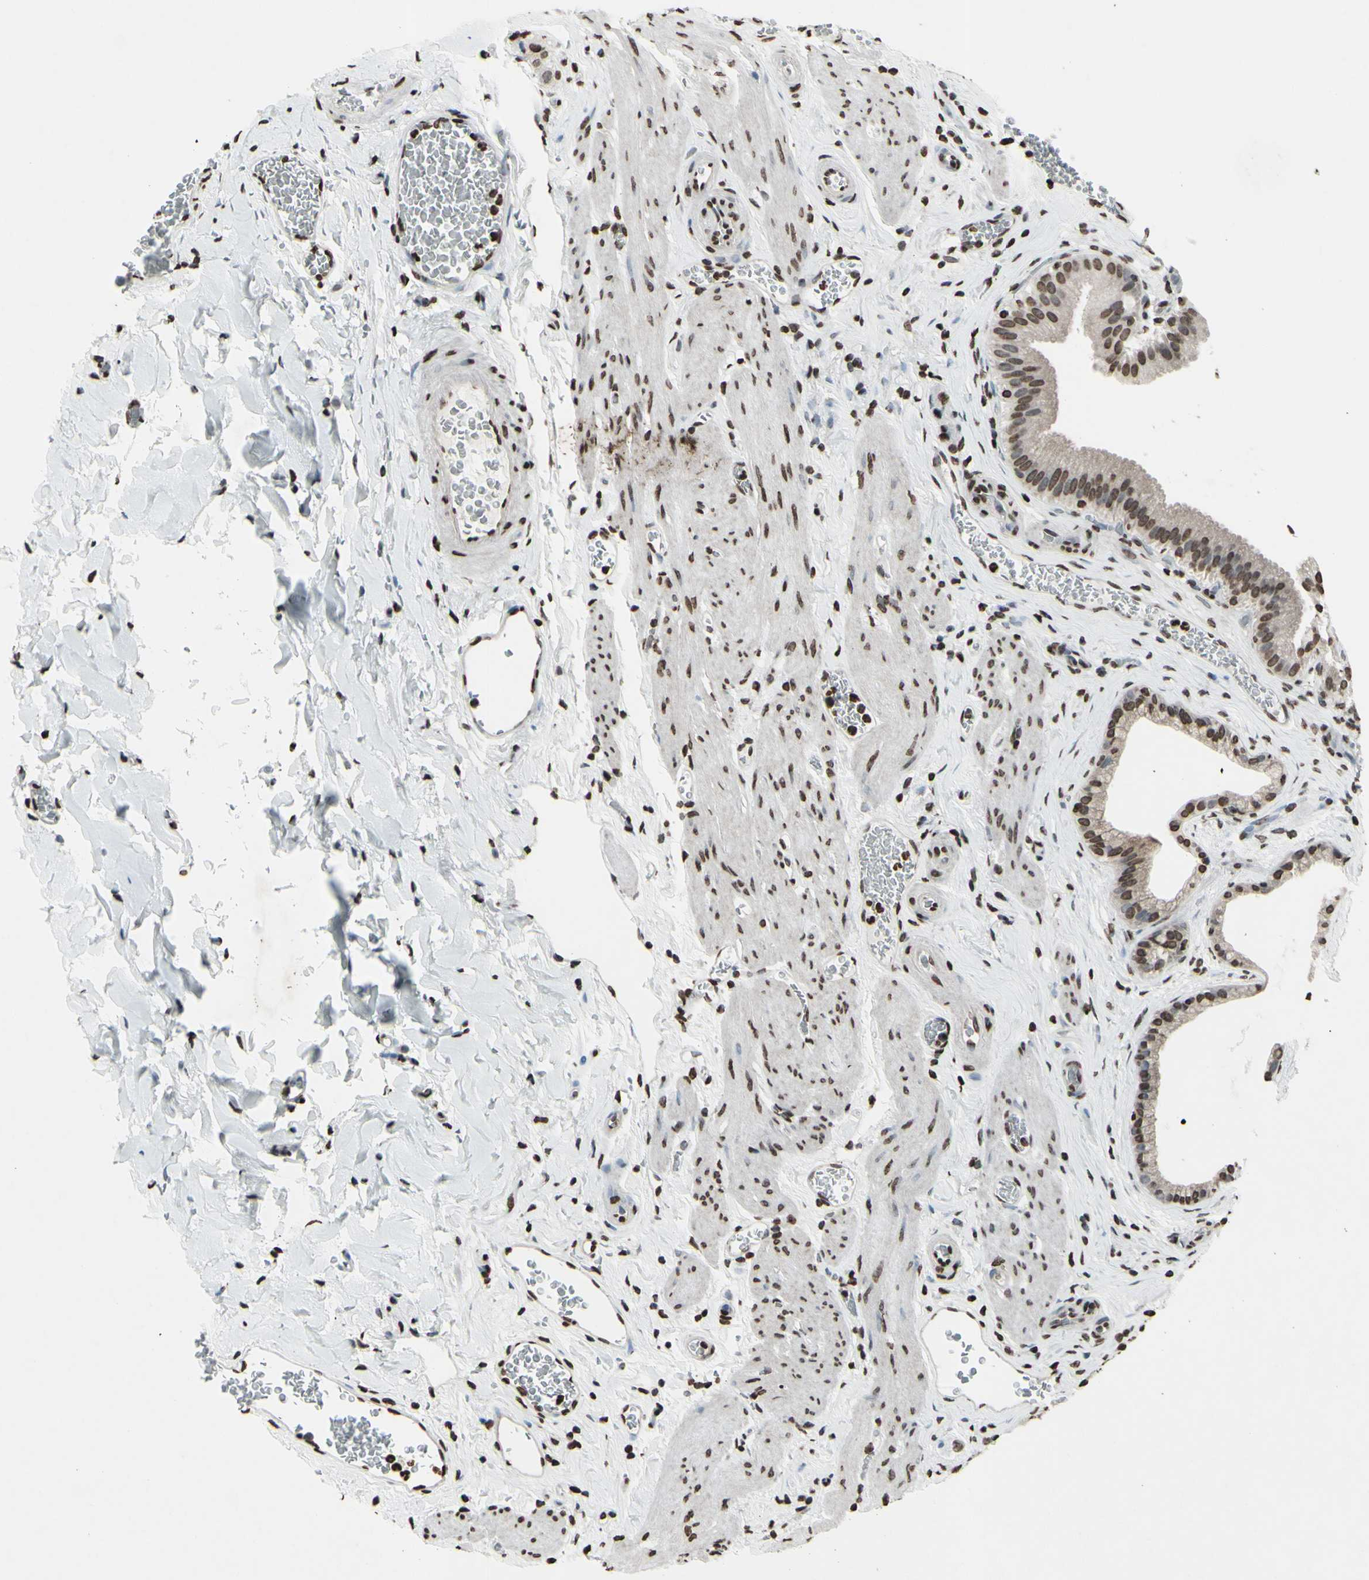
{"staining": {"intensity": "moderate", "quantity": "25%-75%", "location": "cytoplasmic/membranous,nuclear"}, "tissue": "gallbladder", "cell_type": "Glandular cells", "image_type": "normal", "snomed": [{"axis": "morphology", "description": "Normal tissue, NOS"}, {"axis": "topography", "description": "Gallbladder"}], "caption": "The micrograph exhibits a brown stain indicating the presence of a protein in the cytoplasmic/membranous,nuclear of glandular cells in gallbladder. (Brightfield microscopy of DAB IHC at high magnification).", "gene": "CD79B", "patient": {"sex": "male", "age": 54}}